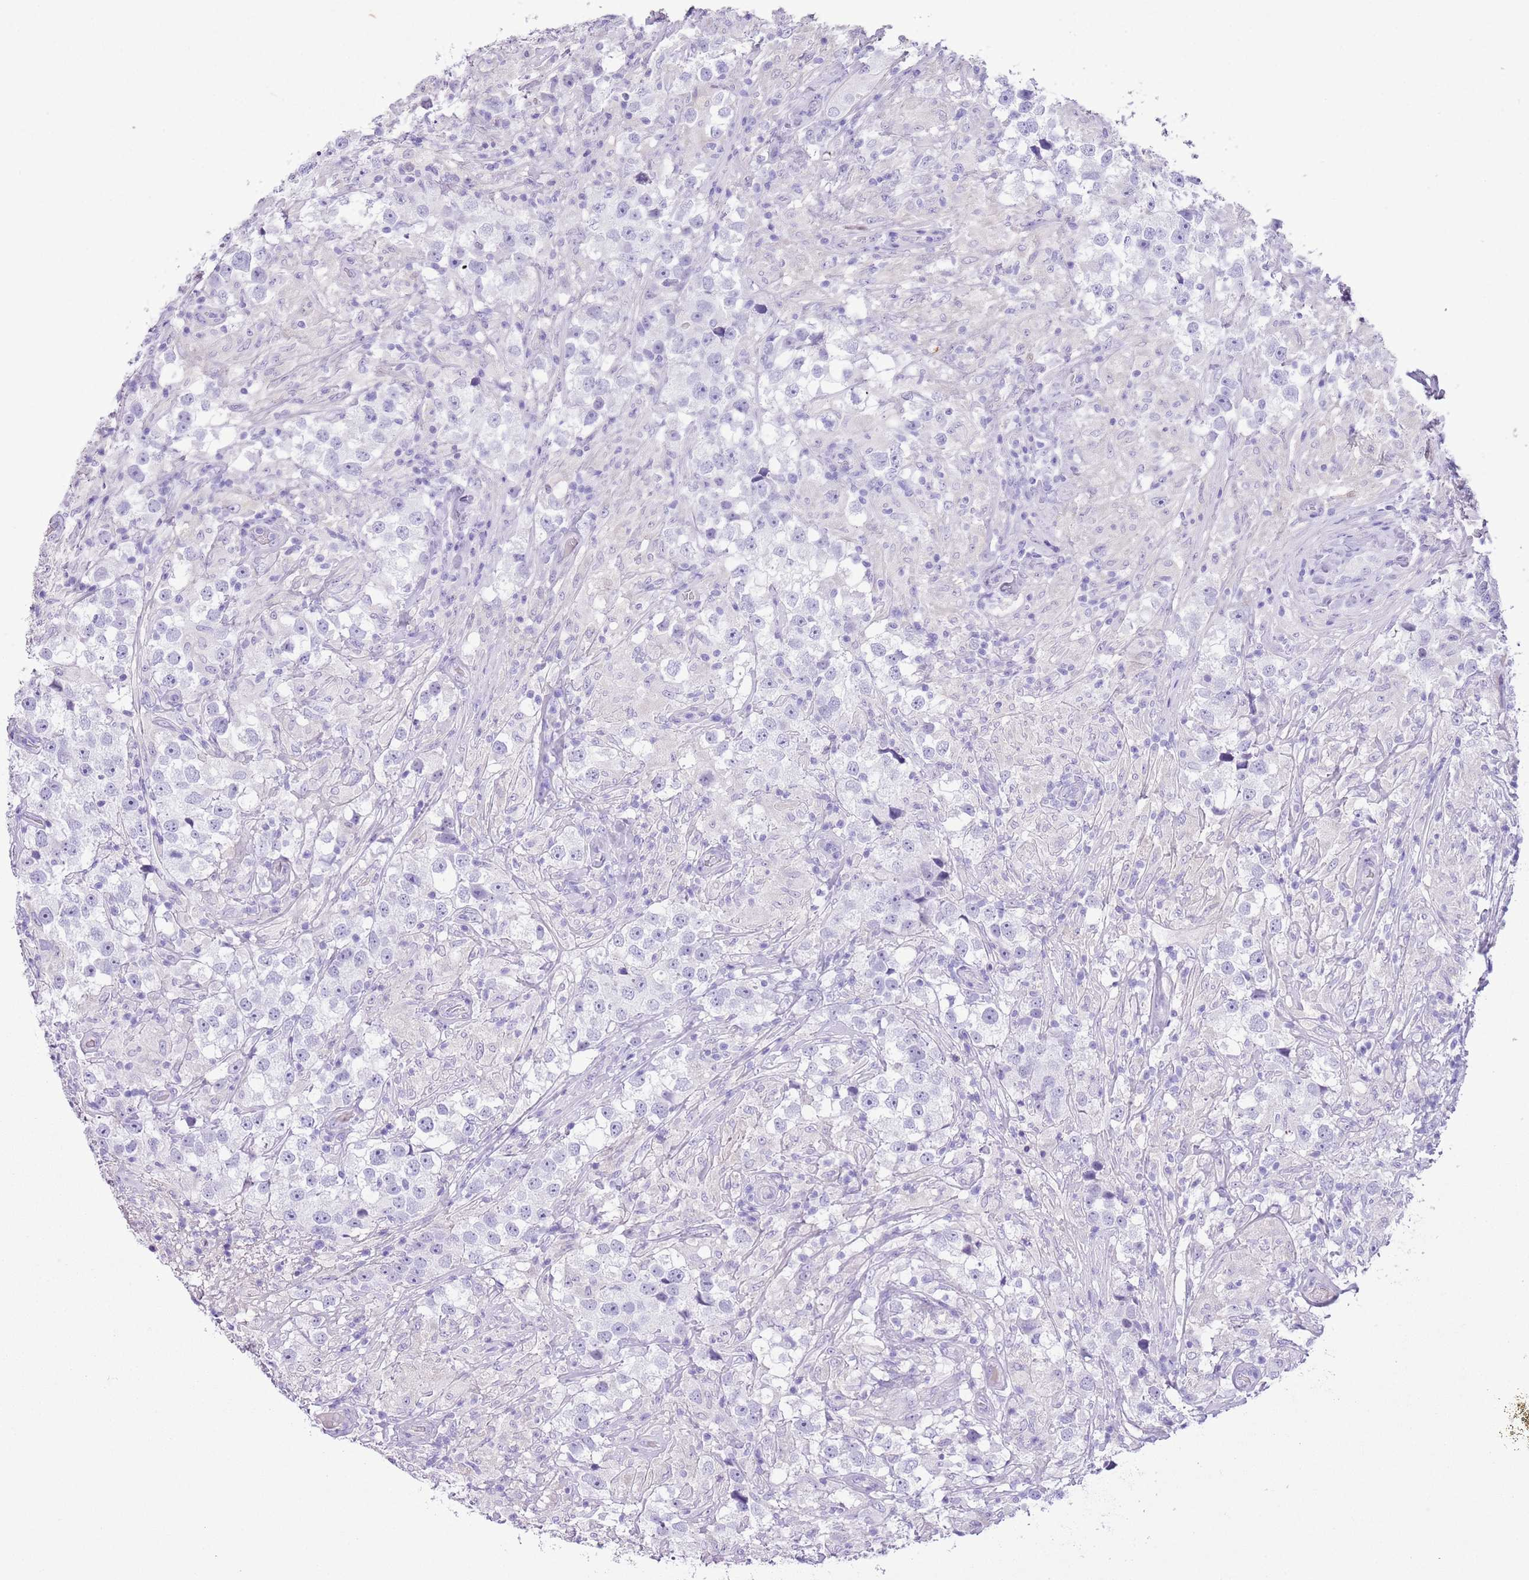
{"staining": {"intensity": "negative", "quantity": "none", "location": "none"}, "tissue": "testis cancer", "cell_type": "Tumor cells", "image_type": "cancer", "snomed": [{"axis": "morphology", "description": "Seminoma, NOS"}, {"axis": "topography", "description": "Testis"}], "caption": "Tumor cells show no significant expression in testis cancer (seminoma).", "gene": "SLC7A14", "patient": {"sex": "male", "age": 46}}